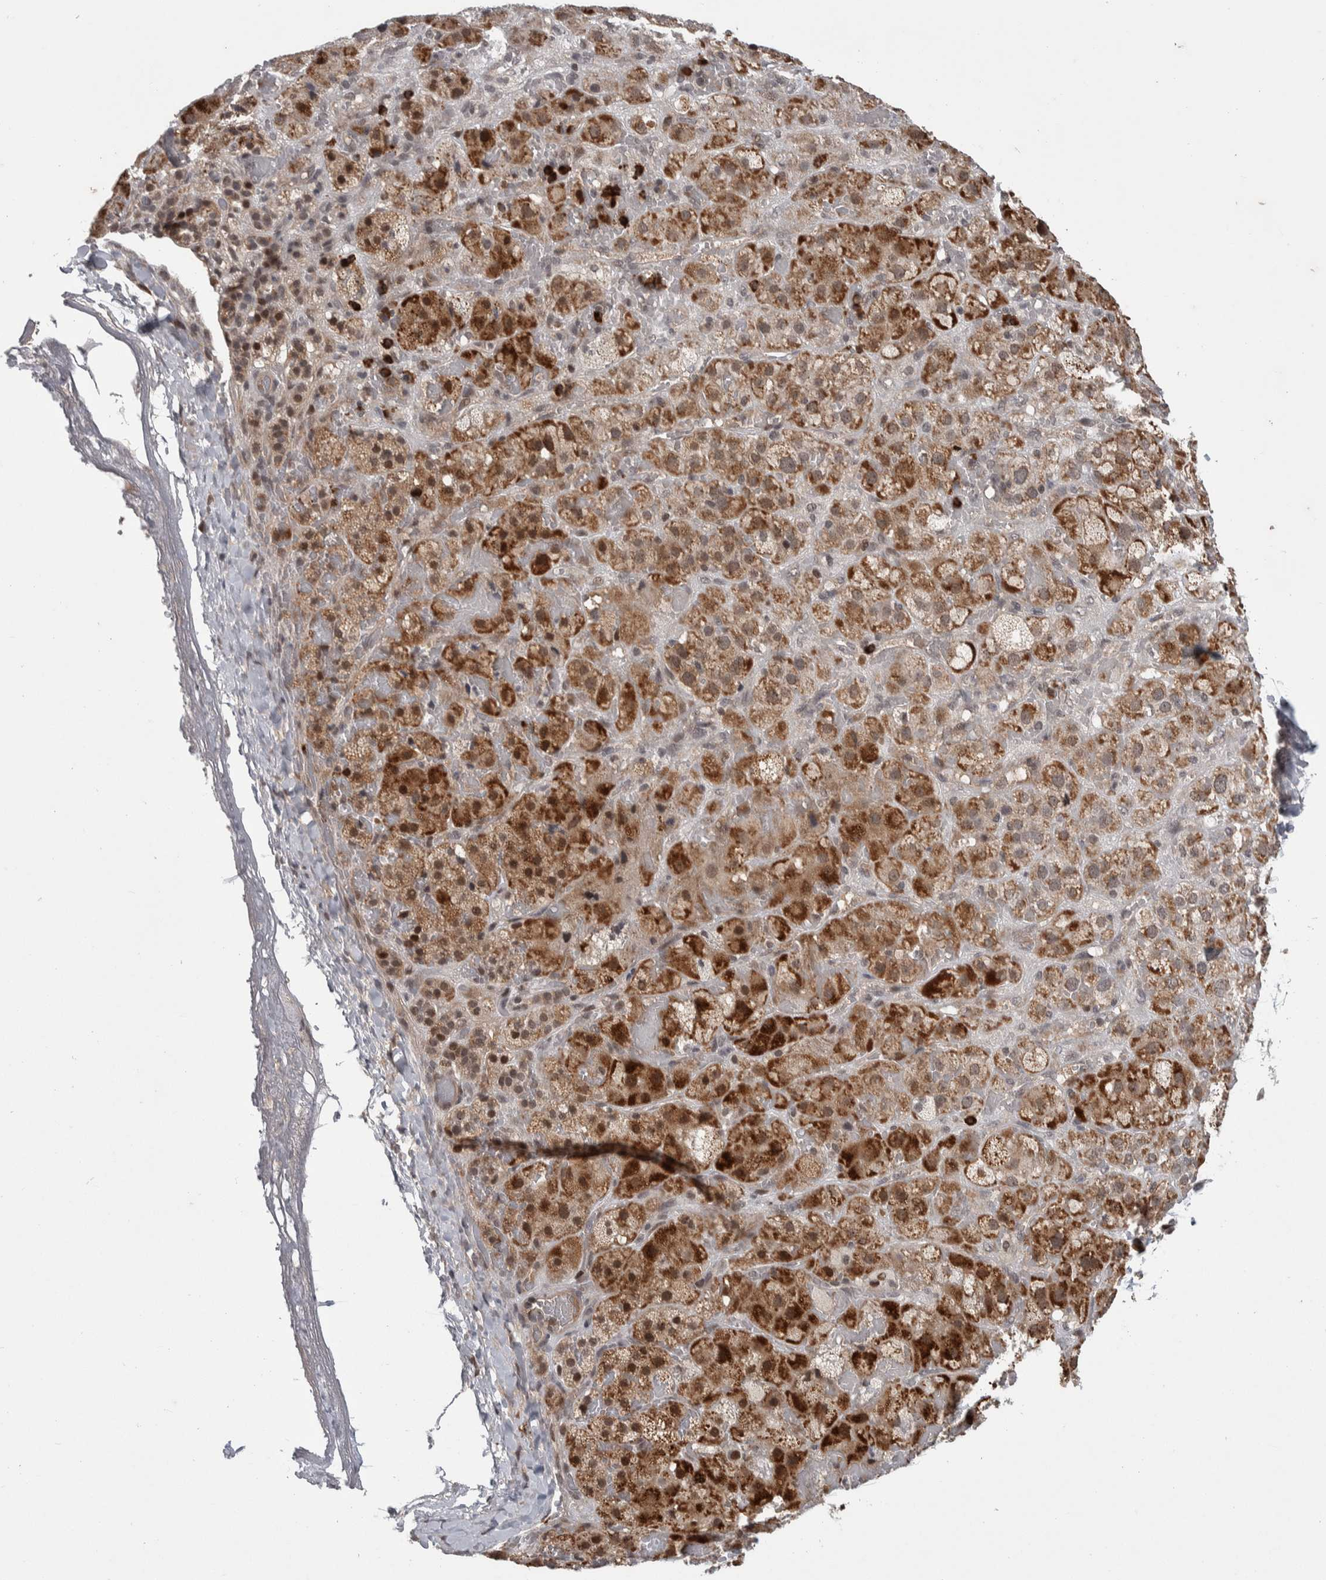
{"staining": {"intensity": "moderate", "quantity": ">75%", "location": "cytoplasmic/membranous,nuclear"}, "tissue": "adrenal gland", "cell_type": "Glandular cells", "image_type": "normal", "snomed": [{"axis": "morphology", "description": "Normal tissue, NOS"}, {"axis": "topography", "description": "Adrenal gland"}], "caption": "A brown stain highlights moderate cytoplasmic/membranous,nuclear positivity of a protein in glandular cells of unremarkable human adrenal gland.", "gene": "ZNF592", "patient": {"sex": "female", "age": 47}}